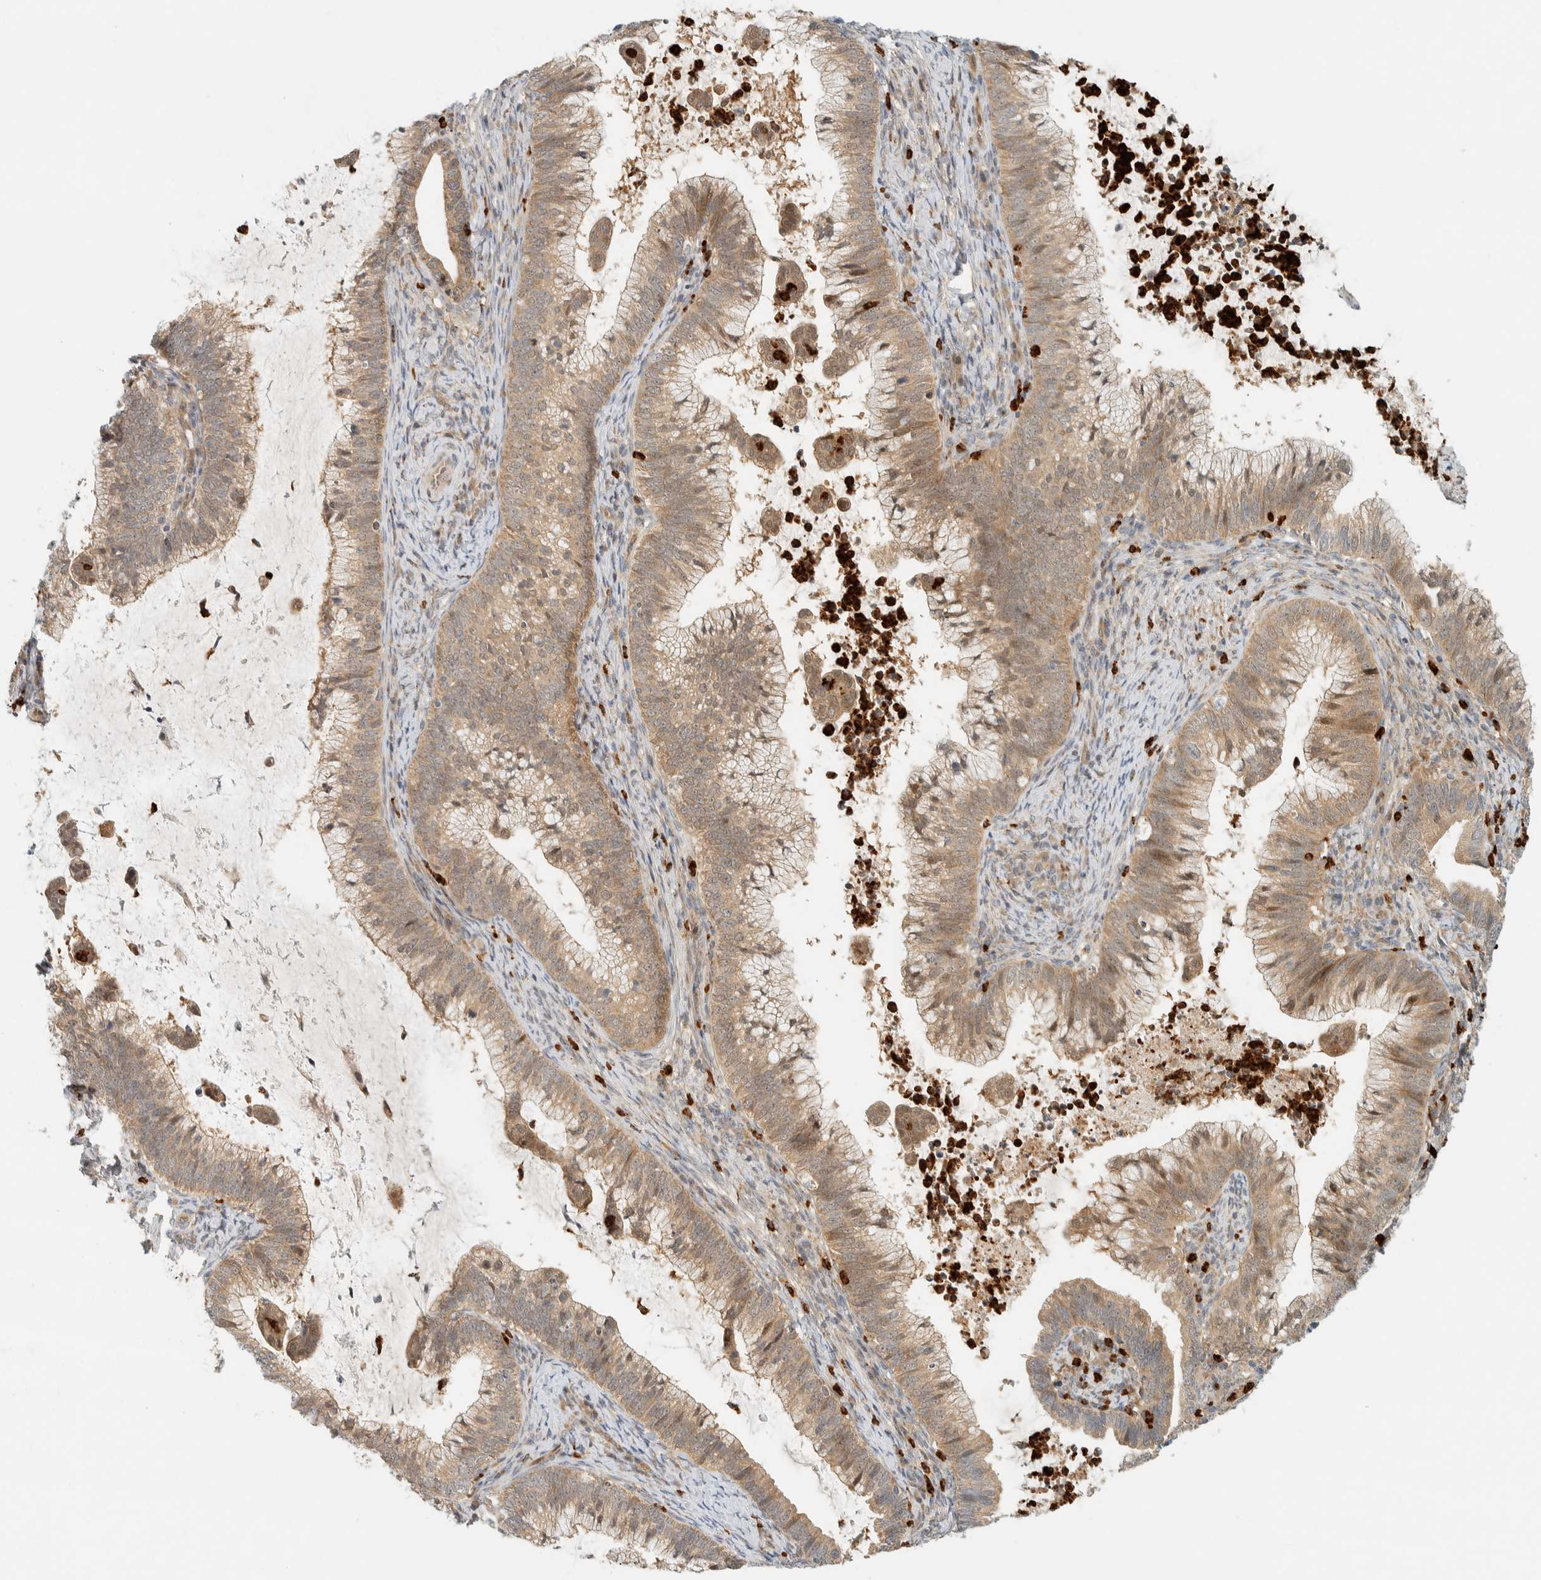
{"staining": {"intensity": "weak", "quantity": ">75%", "location": "cytoplasmic/membranous"}, "tissue": "cervical cancer", "cell_type": "Tumor cells", "image_type": "cancer", "snomed": [{"axis": "morphology", "description": "Adenocarcinoma, NOS"}, {"axis": "topography", "description": "Cervix"}], "caption": "Brown immunohistochemical staining in adenocarcinoma (cervical) shows weak cytoplasmic/membranous staining in approximately >75% of tumor cells.", "gene": "CCDC171", "patient": {"sex": "female", "age": 36}}